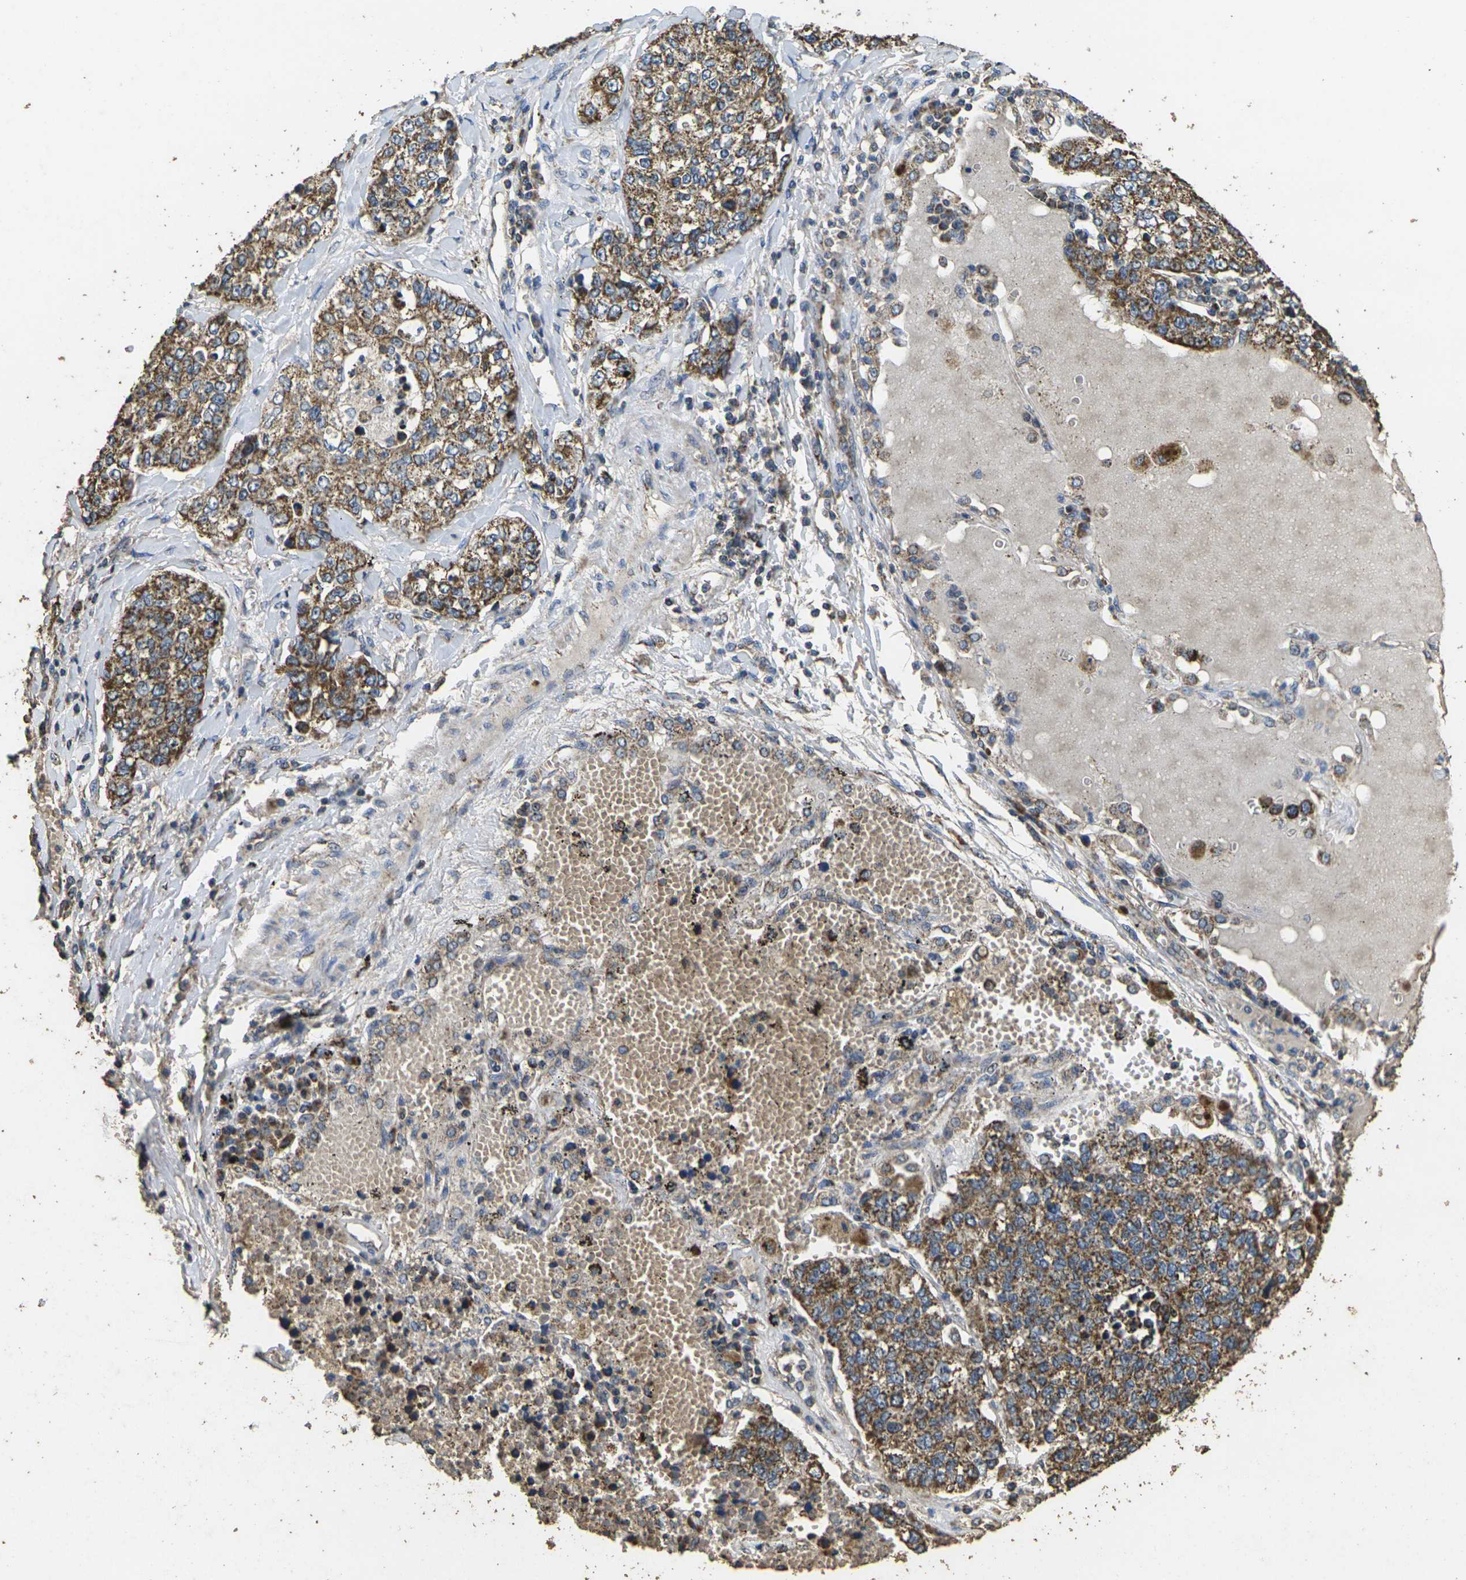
{"staining": {"intensity": "moderate", "quantity": ">75%", "location": "cytoplasmic/membranous"}, "tissue": "lung cancer", "cell_type": "Tumor cells", "image_type": "cancer", "snomed": [{"axis": "morphology", "description": "Adenocarcinoma, NOS"}, {"axis": "topography", "description": "Lung"}], "caption": "Moderate cytoplasmic/membranous staining is present in approximately >75% of tumor cells in adenocarcinoma (lung).", "gene": "MAPK11", "patient": {"sex": "male", "age": 49}}